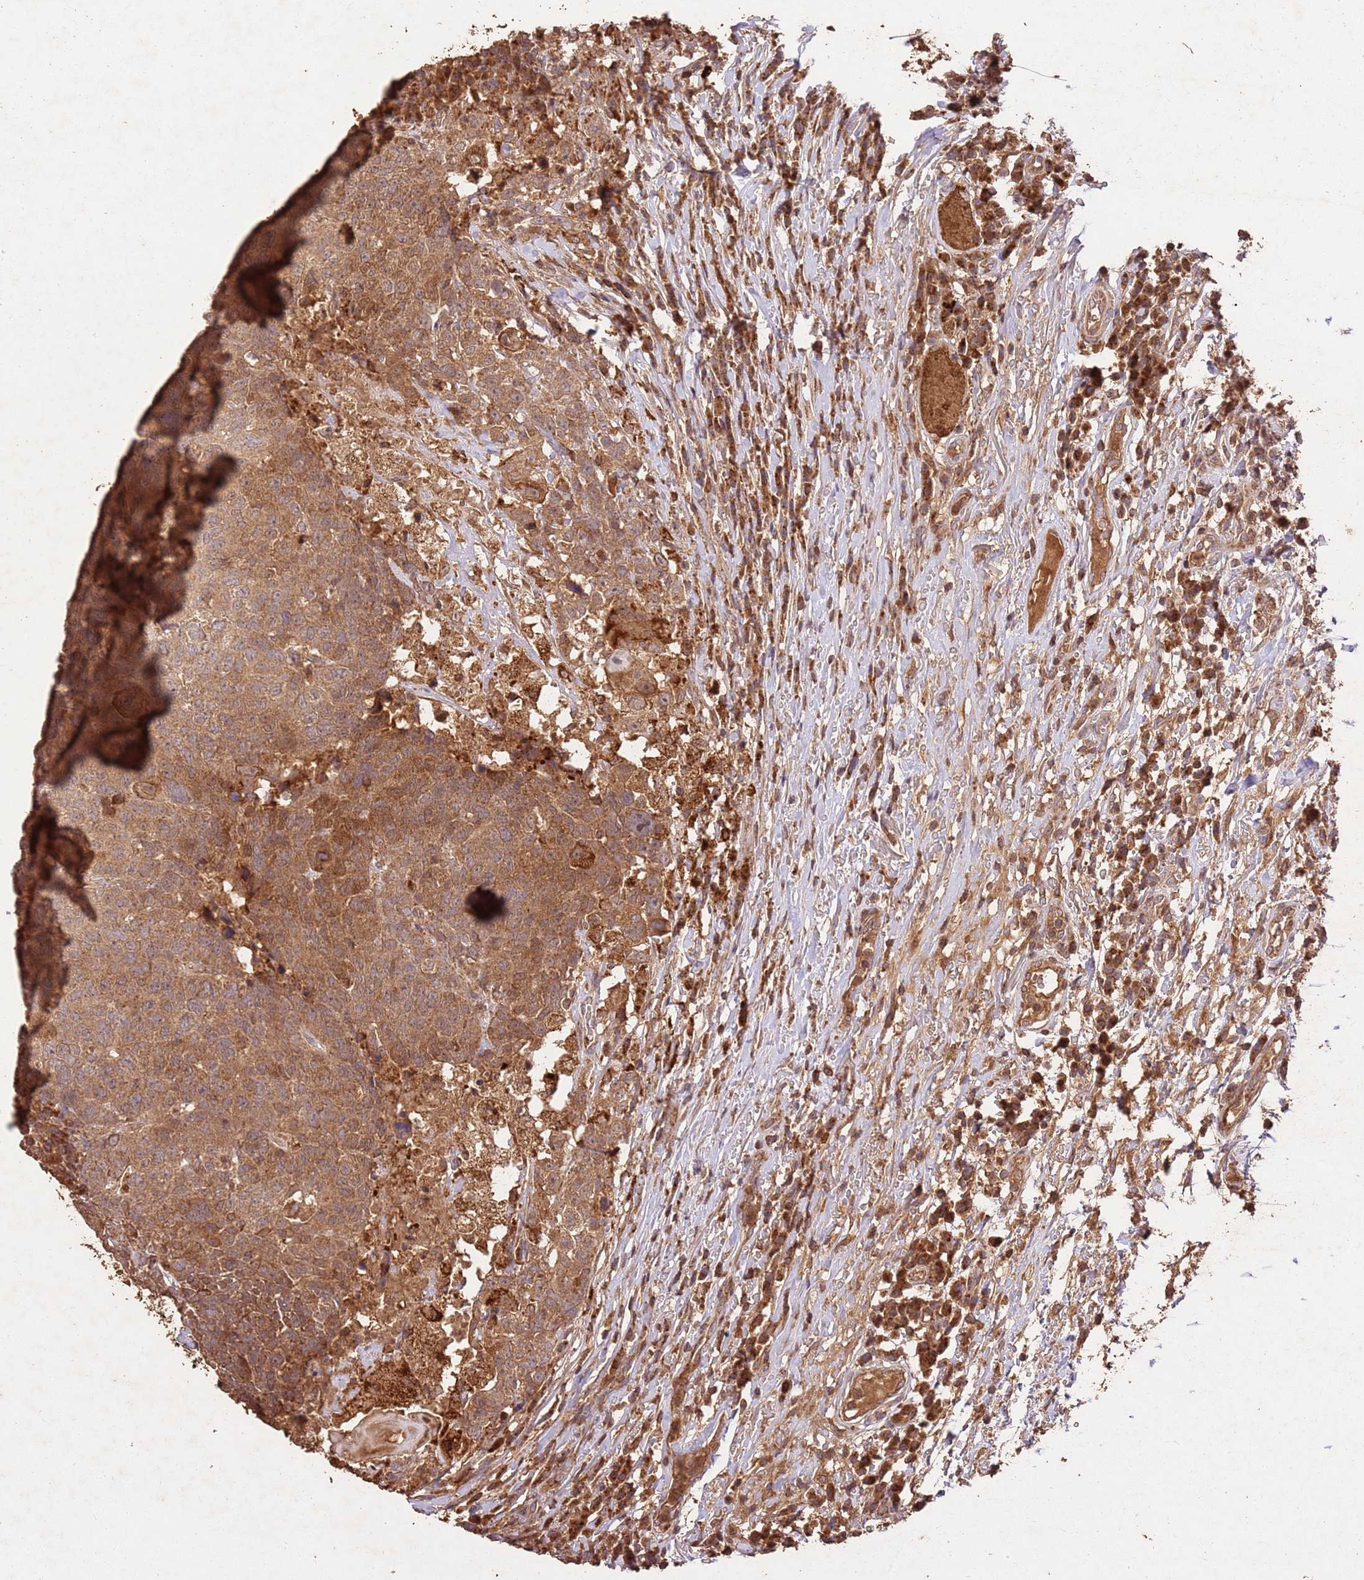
{"staining": {"intensity": "moderate", "quantity": ">75%", "location": "cytoplasmic/membranous"}, "tissue": "head and neck cancer", "cell_type": "Tumor cells", "image_type": "cancer", "snomed": [{"axis": "morphology", "description": "Normal tissue, NOS"}, {"axis": "morphology", "description": "Squamous cell carcinoma, NOS"}, {"axis": "topography", "description": "Skeletal muscle"}, {"axis": "topography", "description": "Vascular tissue"}, {"axis": "topography", "description": "Peripheral nerve tissue"}, {"axis": "topography", "description": "Head-Neck"}], "caption": "A photomicrograph of human head and neck cancer stained for a protein reveals moderate cytoplasmic/membranous brown staining in tumor cells.", "gene": "LRRC28", "patient": {"sex": "male", "age": 66}}